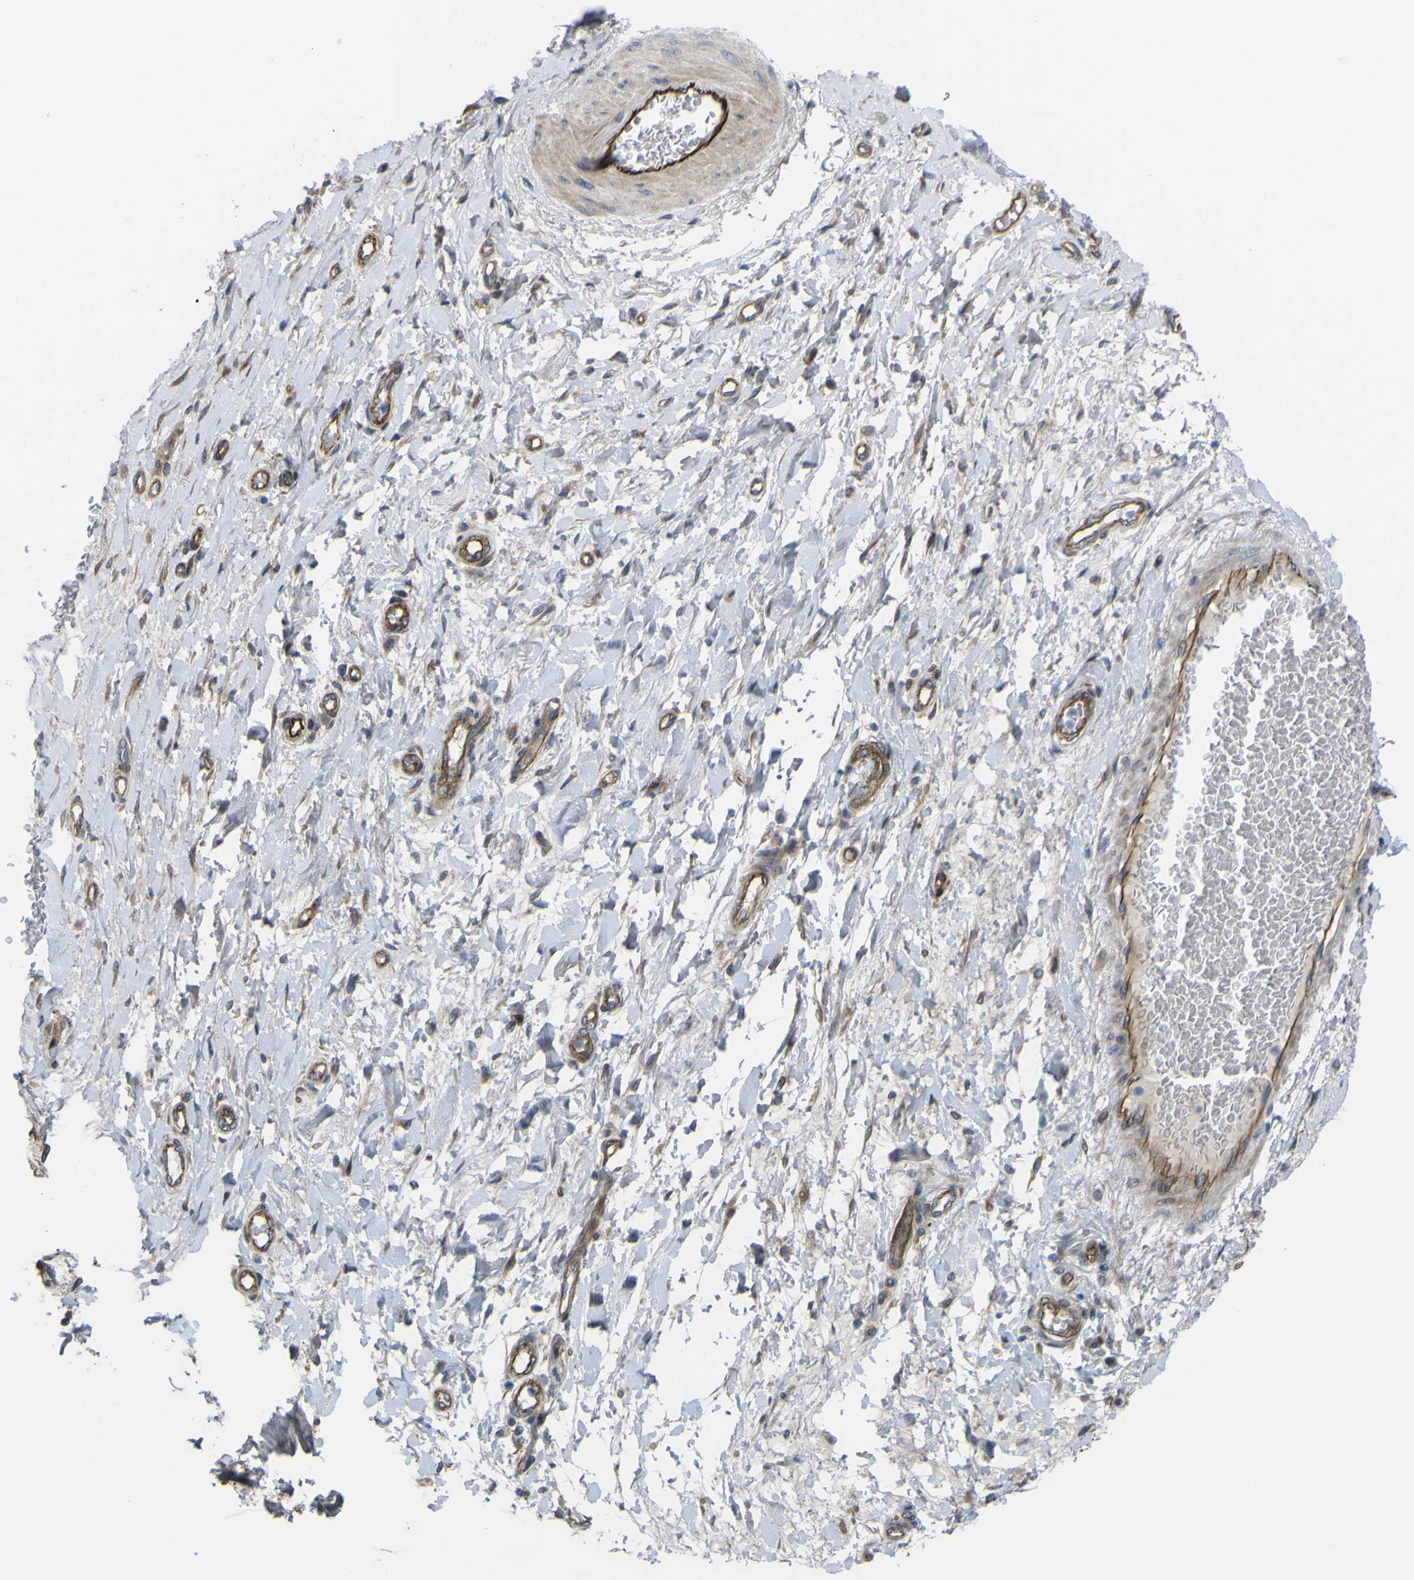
{"staining": {"intensity": "strong", "quantity": ">75%", "location": "cytoplasmic/membranous"}, "tissue": "adipose tissue", "cell_type": "Adipocytes", "image_type": "normal", "snomed": [{"axis": "morphology", "description": "Normal tissue, NOS"}, {"axis": "morphology", "description": "Adenocarcinoma, NOS"}, {"axis": "topography", "description": "Esophagus"}], "caption": "Immunohistochemistry (IHC) micrograph of benign adipose tissue: human adipose tissue stained using IHC displays high levels of strong protein expression localized specifically in the cytoplasmic/membranous of adipocytes, appearing as a cytoplasmic/membranous brown color.", "gene": "FBXO30", "patient": {"sex": "male", "age": 62}}